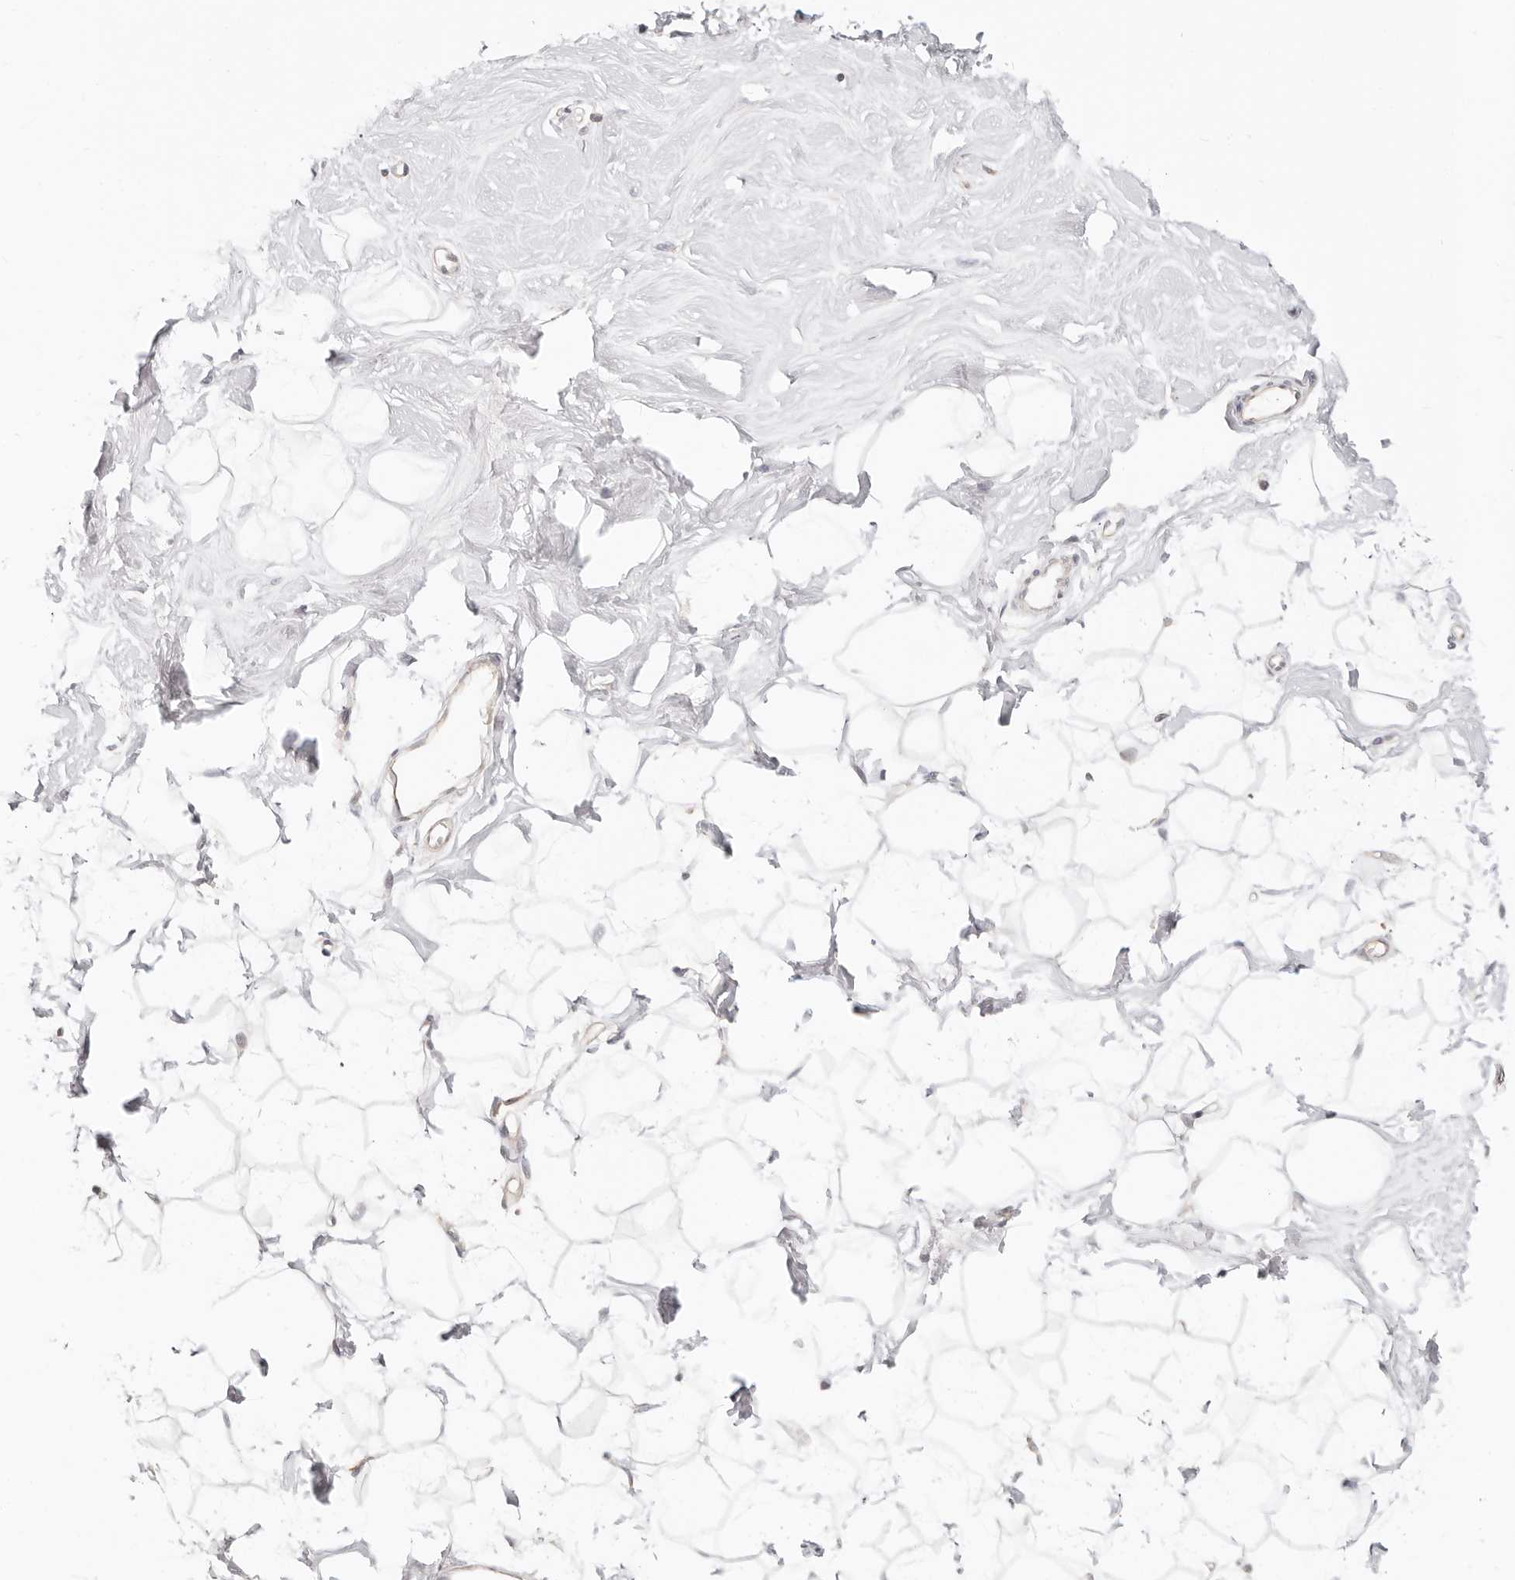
{"staining": {"intensity": "negative", "quantity": "none", "location": "none"}, "tissue": "breast", "cell_type": "Adipocytes", "image_type": "normal", "snomed": [{"axis": "morphology", "description": "Normal tissue, NOS"}, {"axis": "topography", "description": "Breast"}], "caption": "Breast stained for a protein using IHC exhibits no expression adipocytes.", "gene": "DTNBP1", "patient": {"sex": "female", "age": 26}}